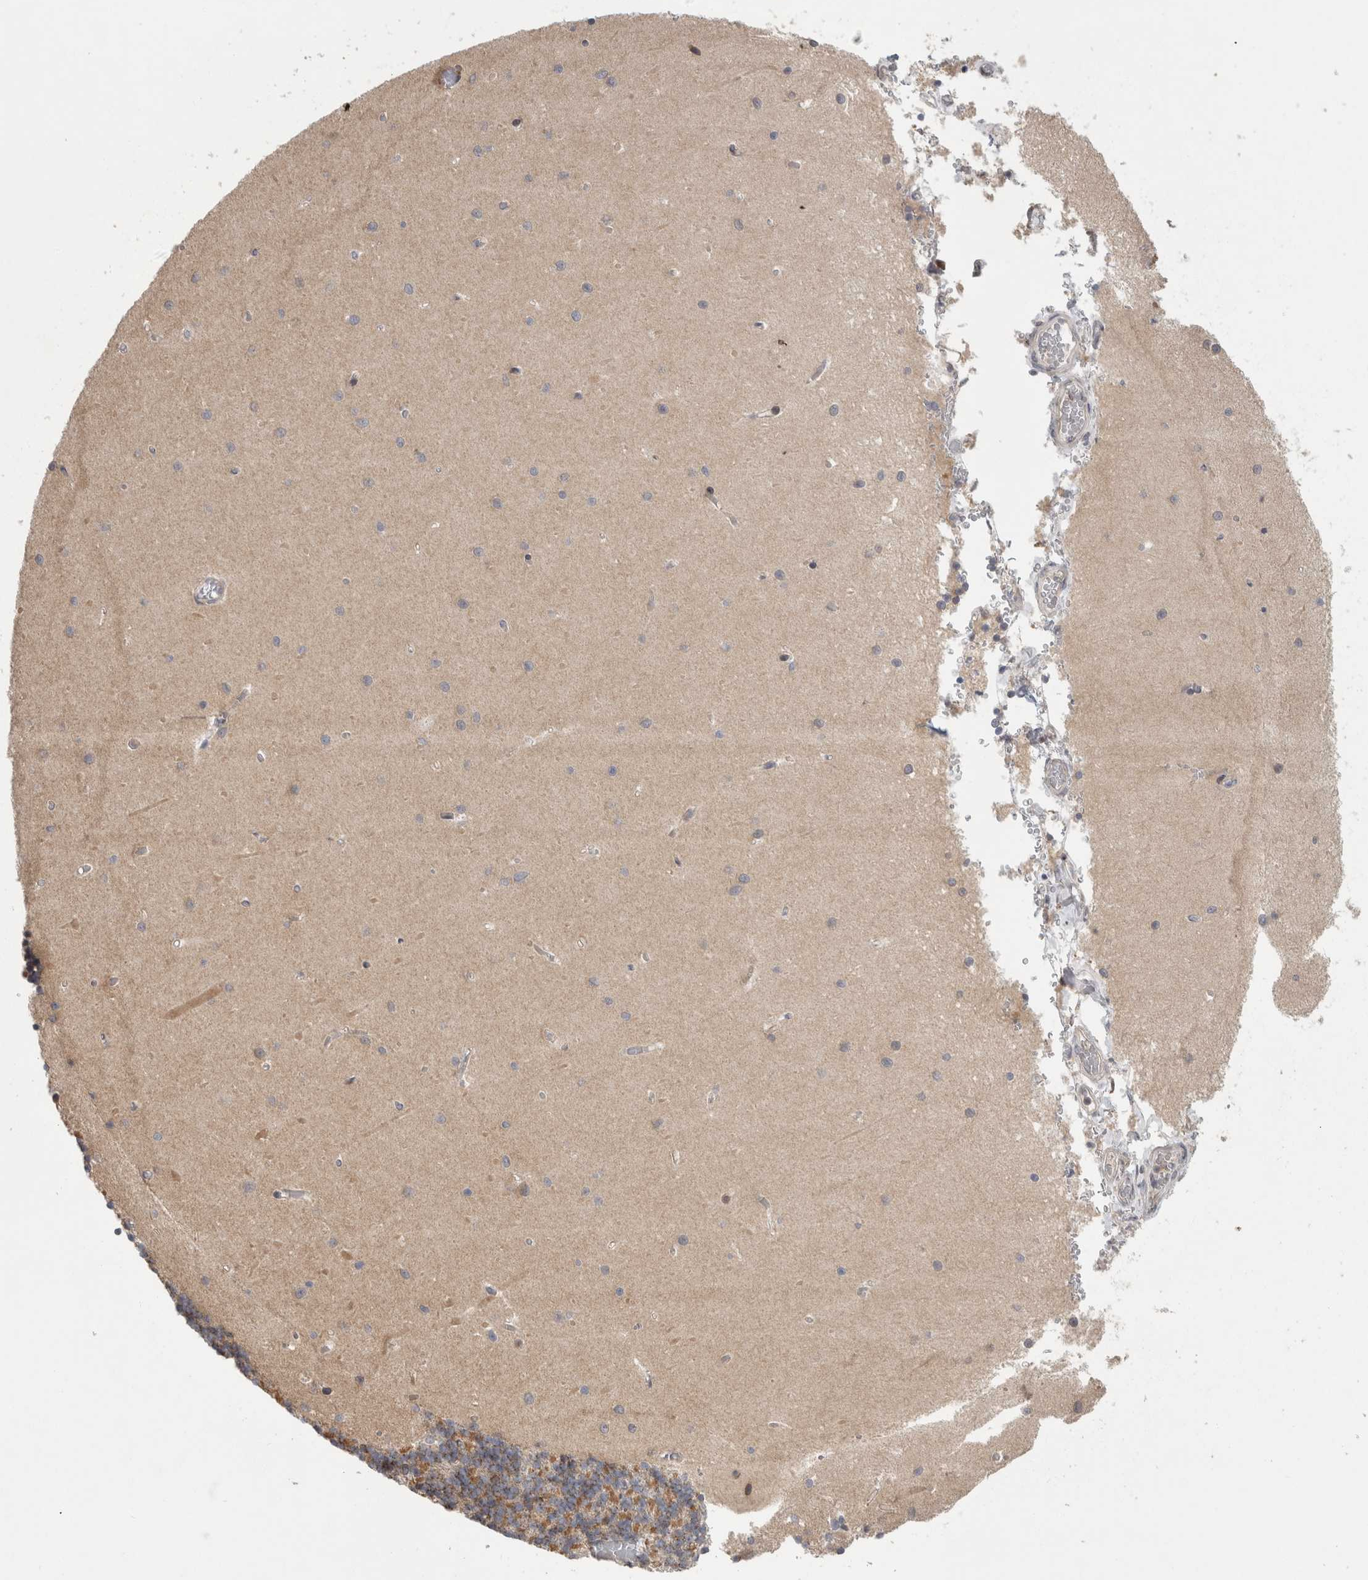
{"staining": {"intensity": "moderate", "quantity": ">75%", "location": "cytoplasmic/membranous"}, "tissue": "cerebellum", "cell_type": "Cells in granular layer", "image_type": "normal", "snomed": [{"axis": "morphology", "description": "Normal tissue, NOS"}, {"axis": "topography", "description": "Cerebellum"}], "caption": "Moderate cytoplasmic/membranous positivity is present in about >75% of cells in granular layer in benign cerebellum. (DAB (3,3'-diaminobenzidine) IHC, brown staining for protein, blue staining for nuclei).", "gene": "PARP6", "patient": {"sex": "male", "age": 37}}